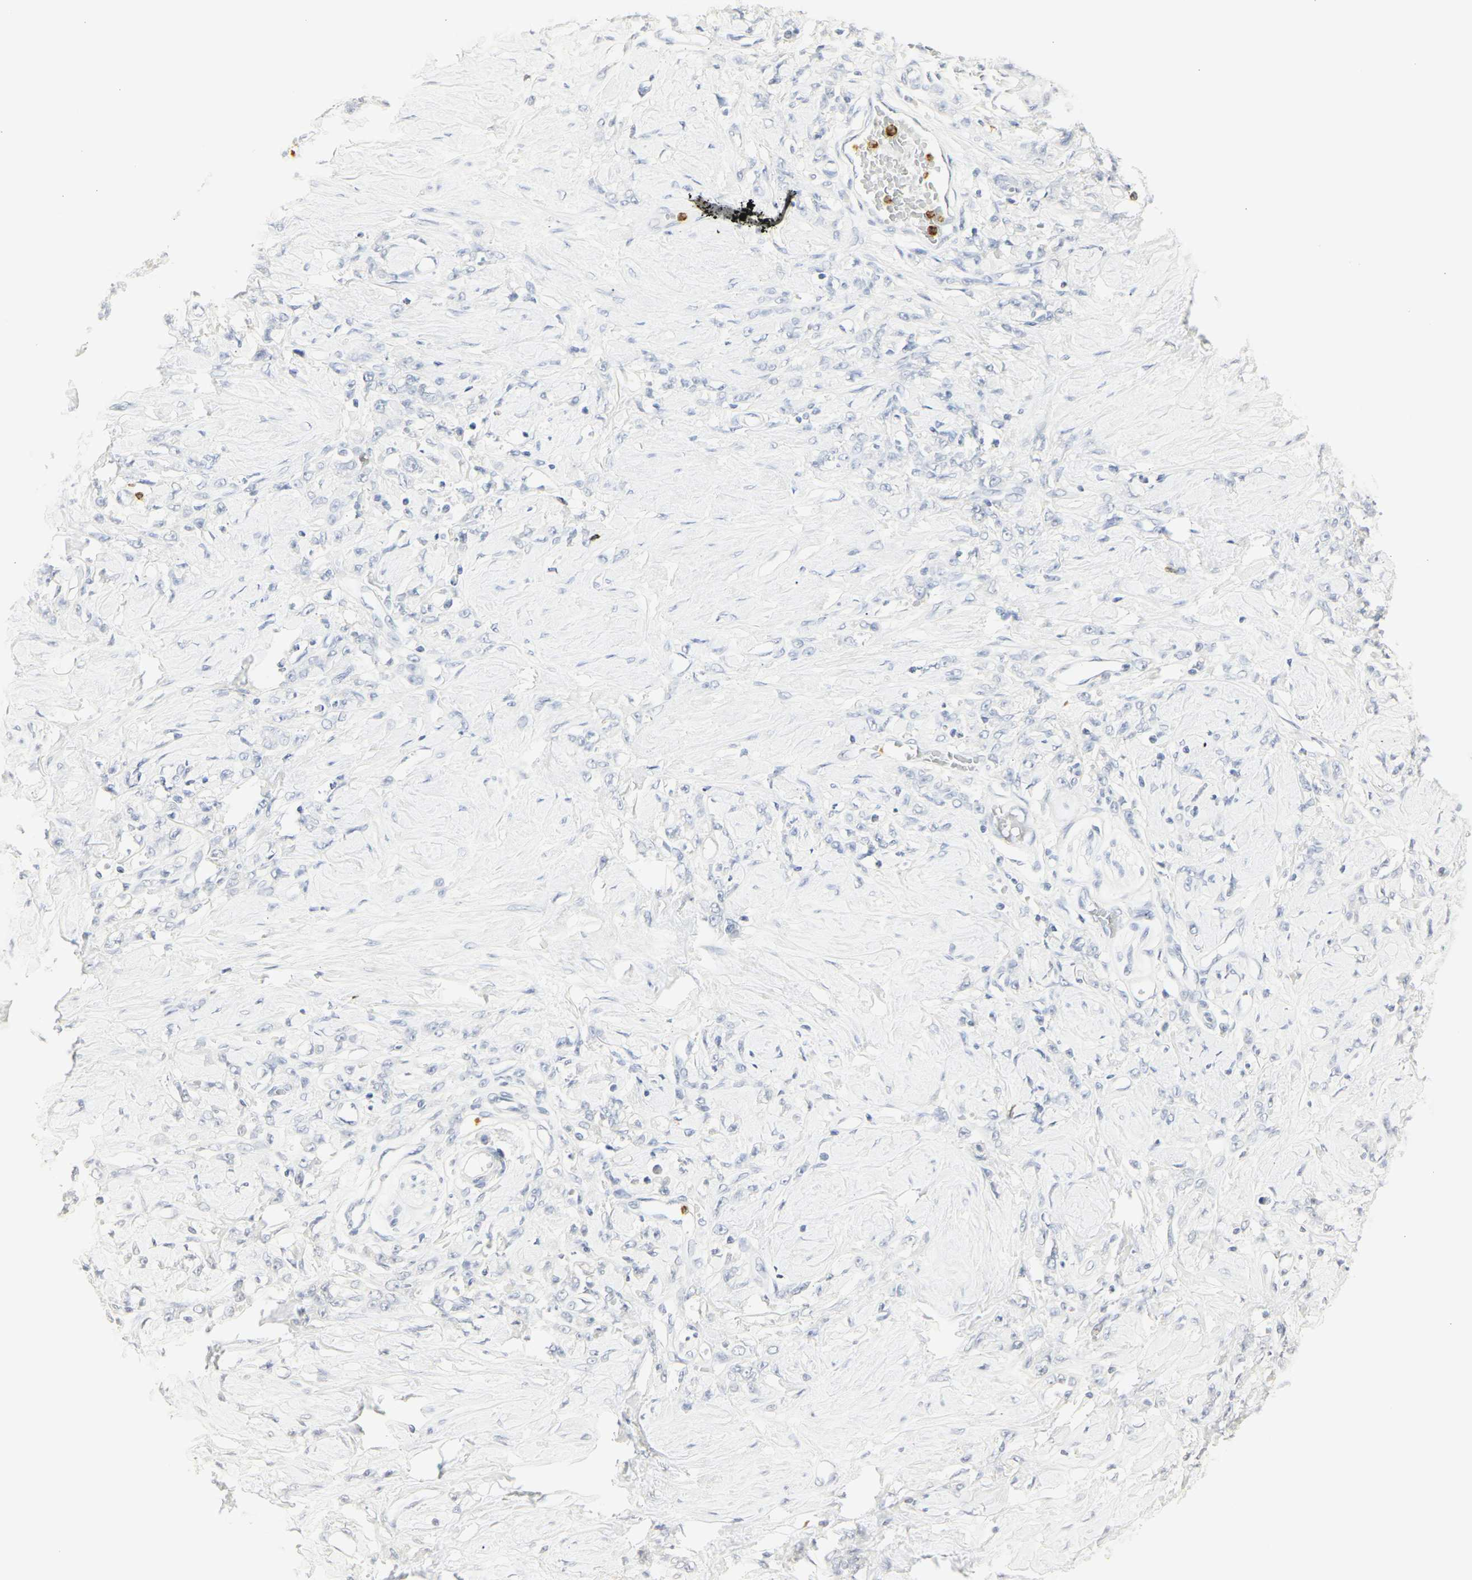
{"staining": {"intensity": "negative", "quantity": "none", "location": "none"}, "tissue": "stomach cancer", "cell_type": "Tumor cells", "image_type": "cancer", "snomed": [{"axis": "morphology", "description": "Adenocarcinoma, NOS"}, {"axis": "topography", "description": "Stomach"}], "caption": "Immunohistochemistry (IHC) of human stomach cancer (adenocarcinoma) displays no positivity in tumor cells. Brightfield microscopy of immunohistochemistry stained with DAB (brown) and hematoxylin (blue), captured at high magnification.", "gene": "MPO", "patient": {"sex": "male", "age": 82}}